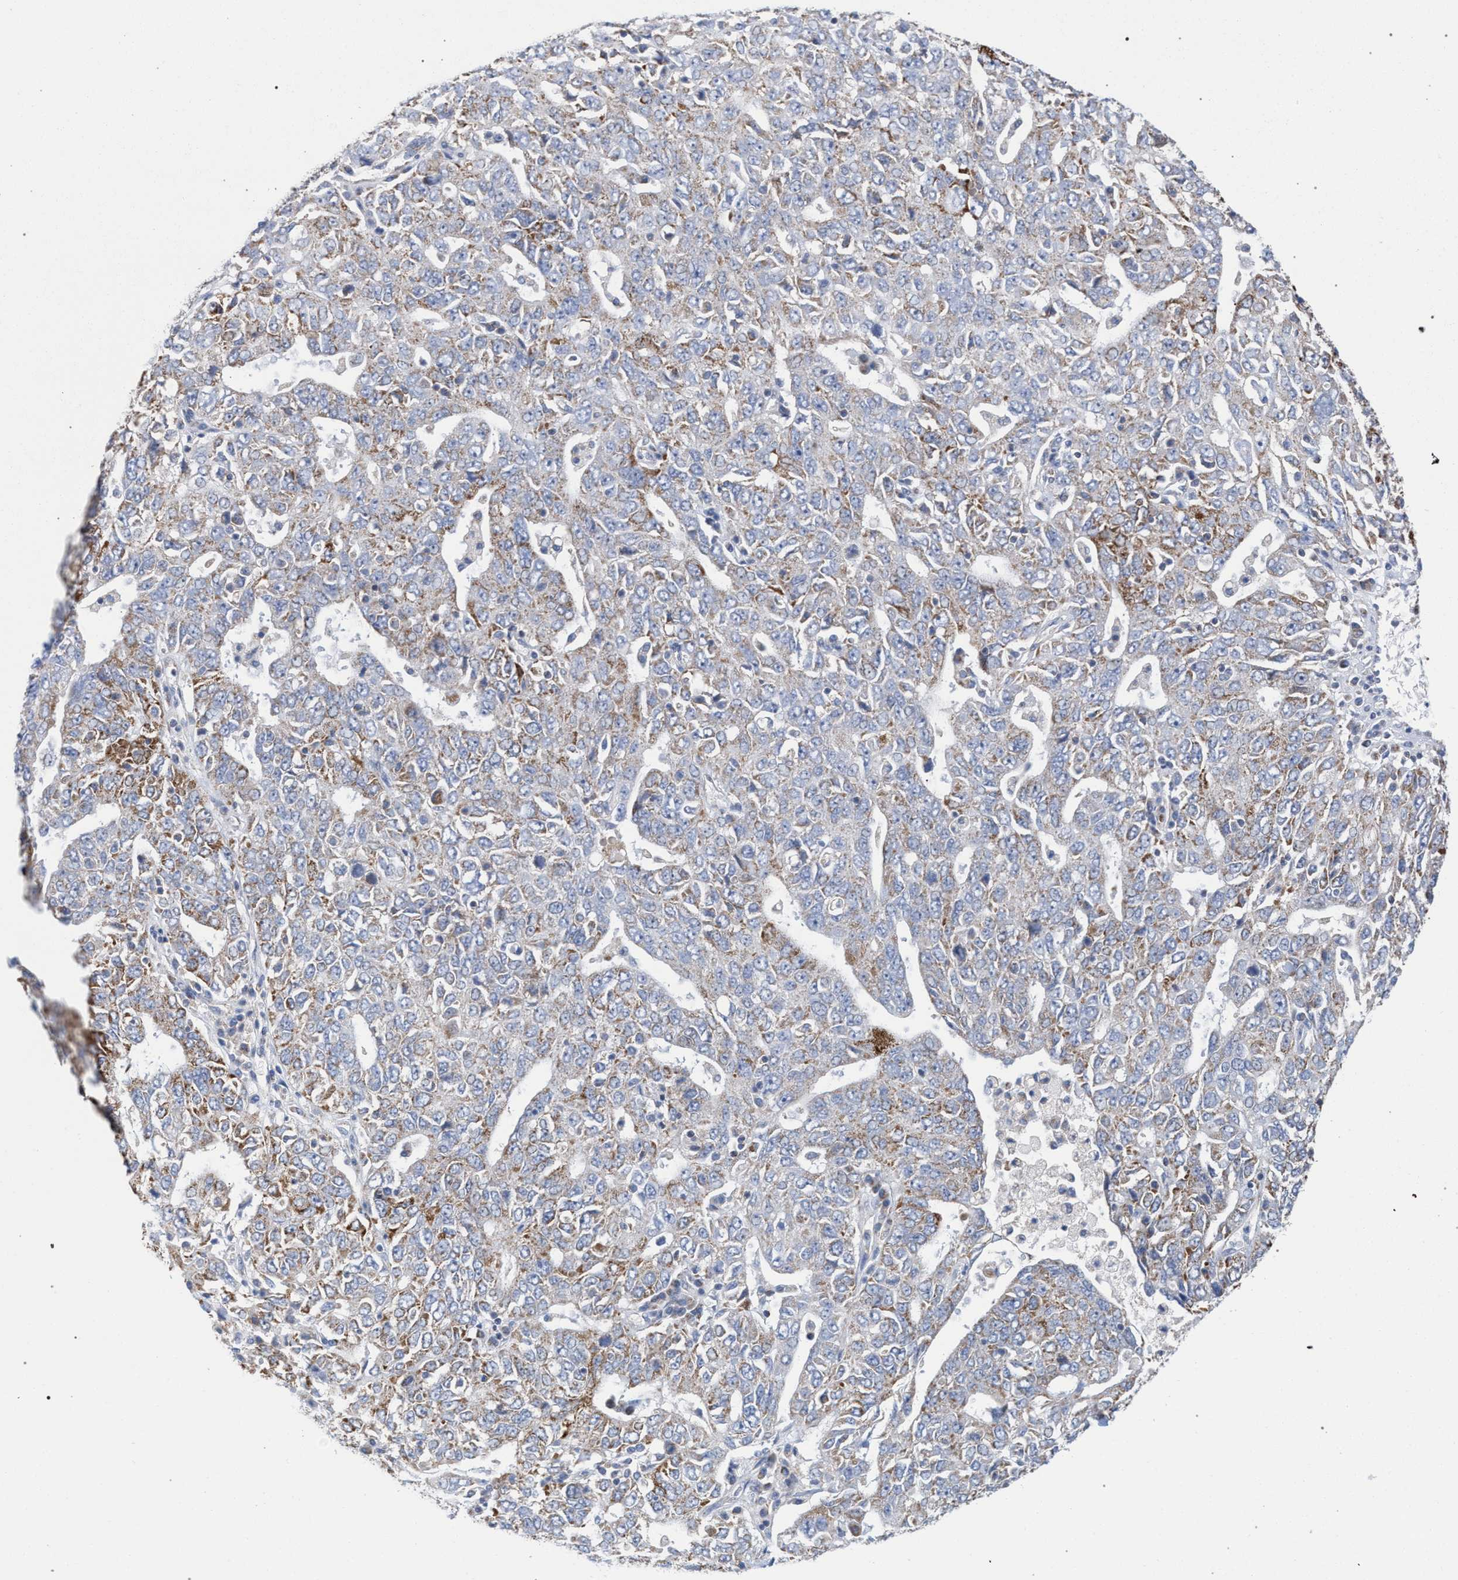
{"staining": {"intensity": "moderate", "quantity": ">75%", "location": "cytoplasmic/membranous"}, "tissue": "ovarian cancer", "cell_type": "Tumor cells", "image_type": "cancer", "snomed": [{"axis": "morphology", "description": "Carcinoma, endometroid"}, {"axis": "topography", "description": "Ovary"}], "caption": "A photomicrograph showing moderate cytoplasmic/membranous staining in about >75% of tumor cells in ovarian cancer (endometroid carcinoma), as visualized by brown immunohistochemical staining.", "gene": "ECI2", "patient": {"sex": "female", "age": 62}}